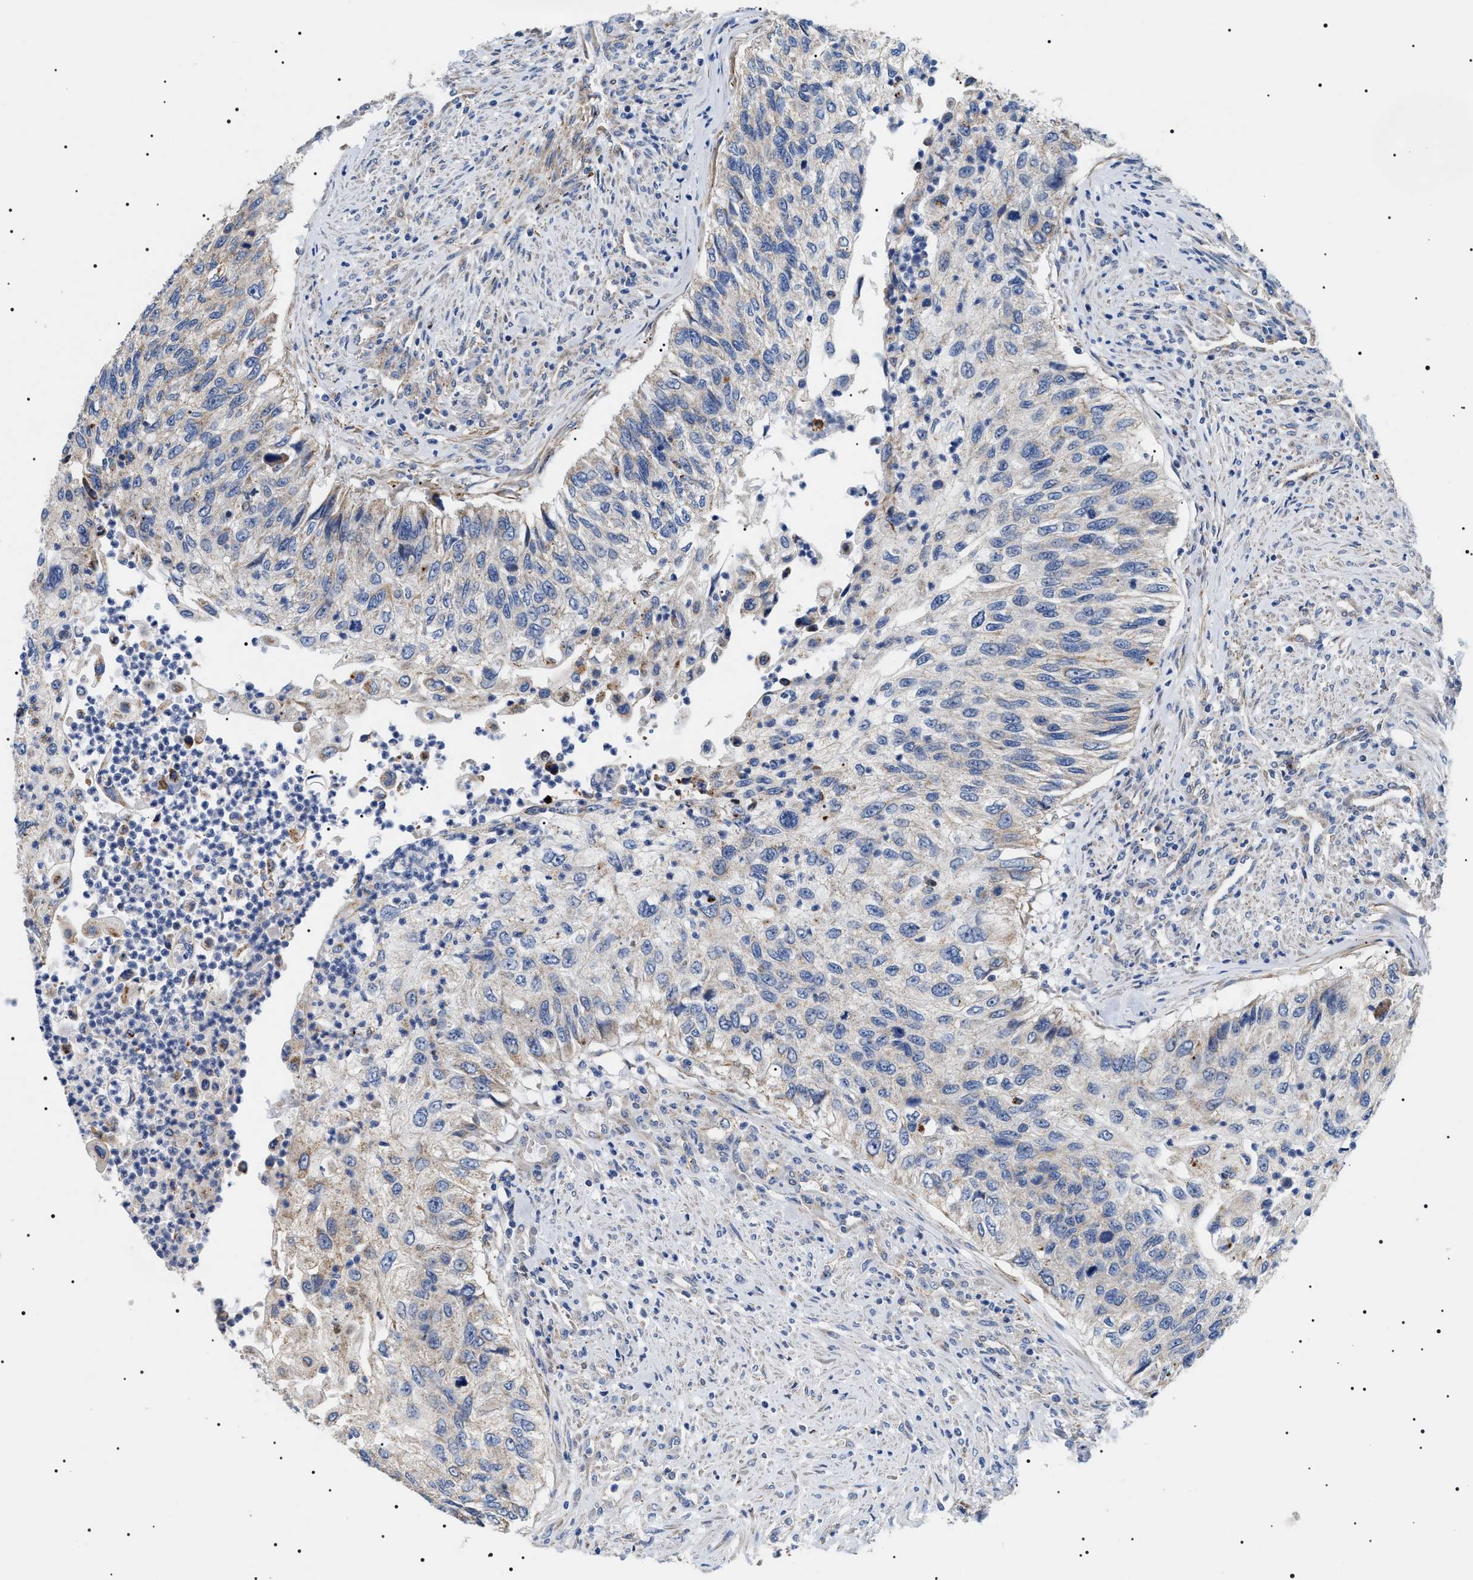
{"staining": {"intensity": "negative", "quantity": "none", "location": "none"}, "tissue": "urothelial cancer", "cell_type": "Tumor cells", "image_type": "cancer", "snomed": [{"axis": "morphology", "description": "Urothelial carcinoma, High grade"}, {"axis": "topography", "description": "Urinary bladder"}], "caption": "Protein analysis of high-grade urothelial carcinoma demonstrates no significant positivity in tumor cells.", "gene": "TMEM222", "patient": {"sex": "female", "age": 60}}